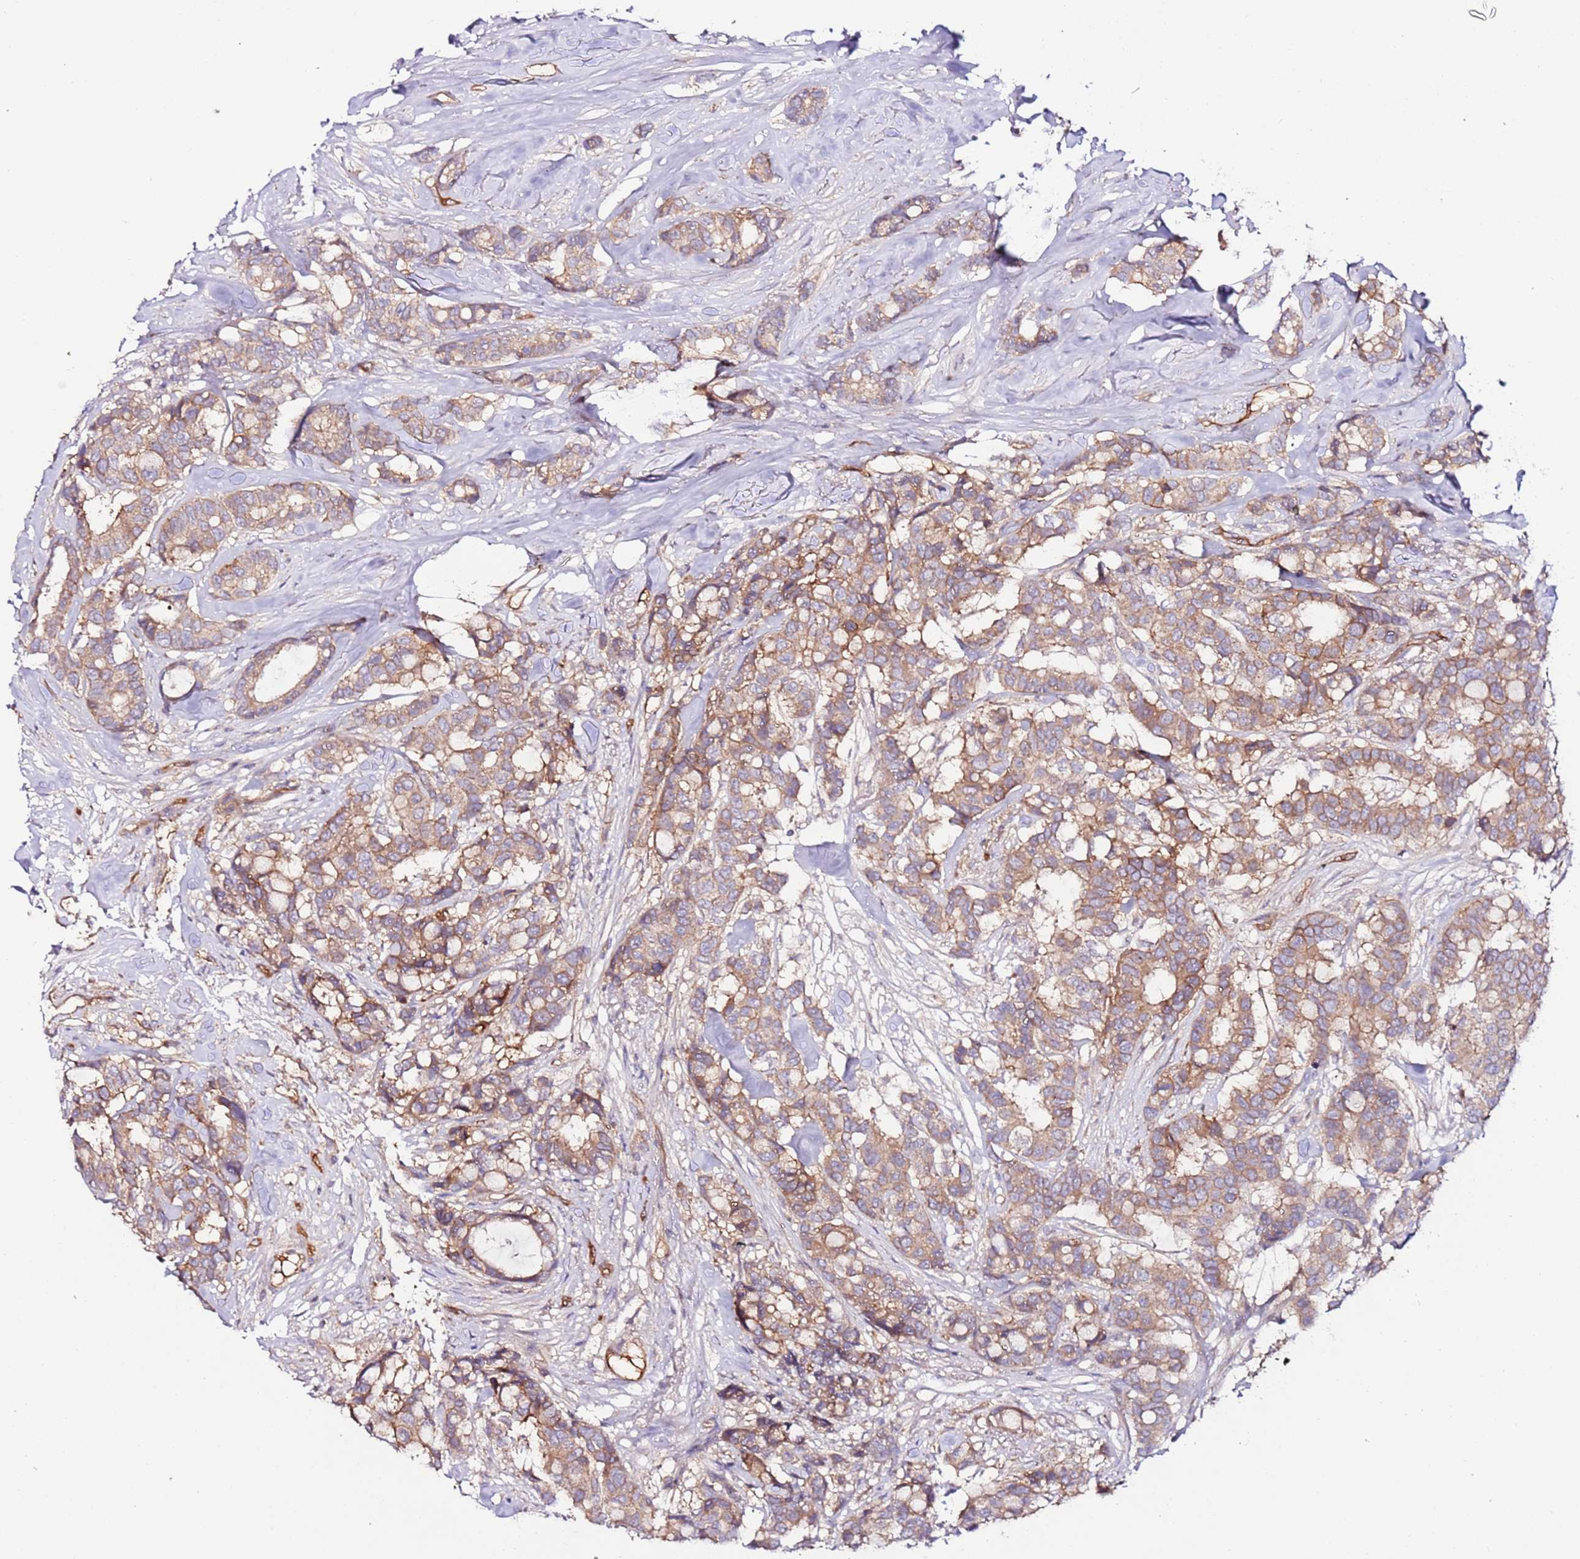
{"staining": {"intensity": "moderate", "quantity": ">75%", "location": "cytoplasmic/membranous"}, "tissue": "breast cancer", "cell_type": "Tumor cells", "image_type": "cancer", "snomed": [{"axis": "morphology", "description": "Duct carcinoma"}, {"axis": "topography", "description": "Breast"}], "caption": "This image reveals immunohistochemistry (IHC) staining of breast cancer, with medium moderate cytoplasmic/membranous staining in approximately >75% of tumor cells.", "gene": "FLVCR1", "patient": {"sex": "female", "age": 87}}